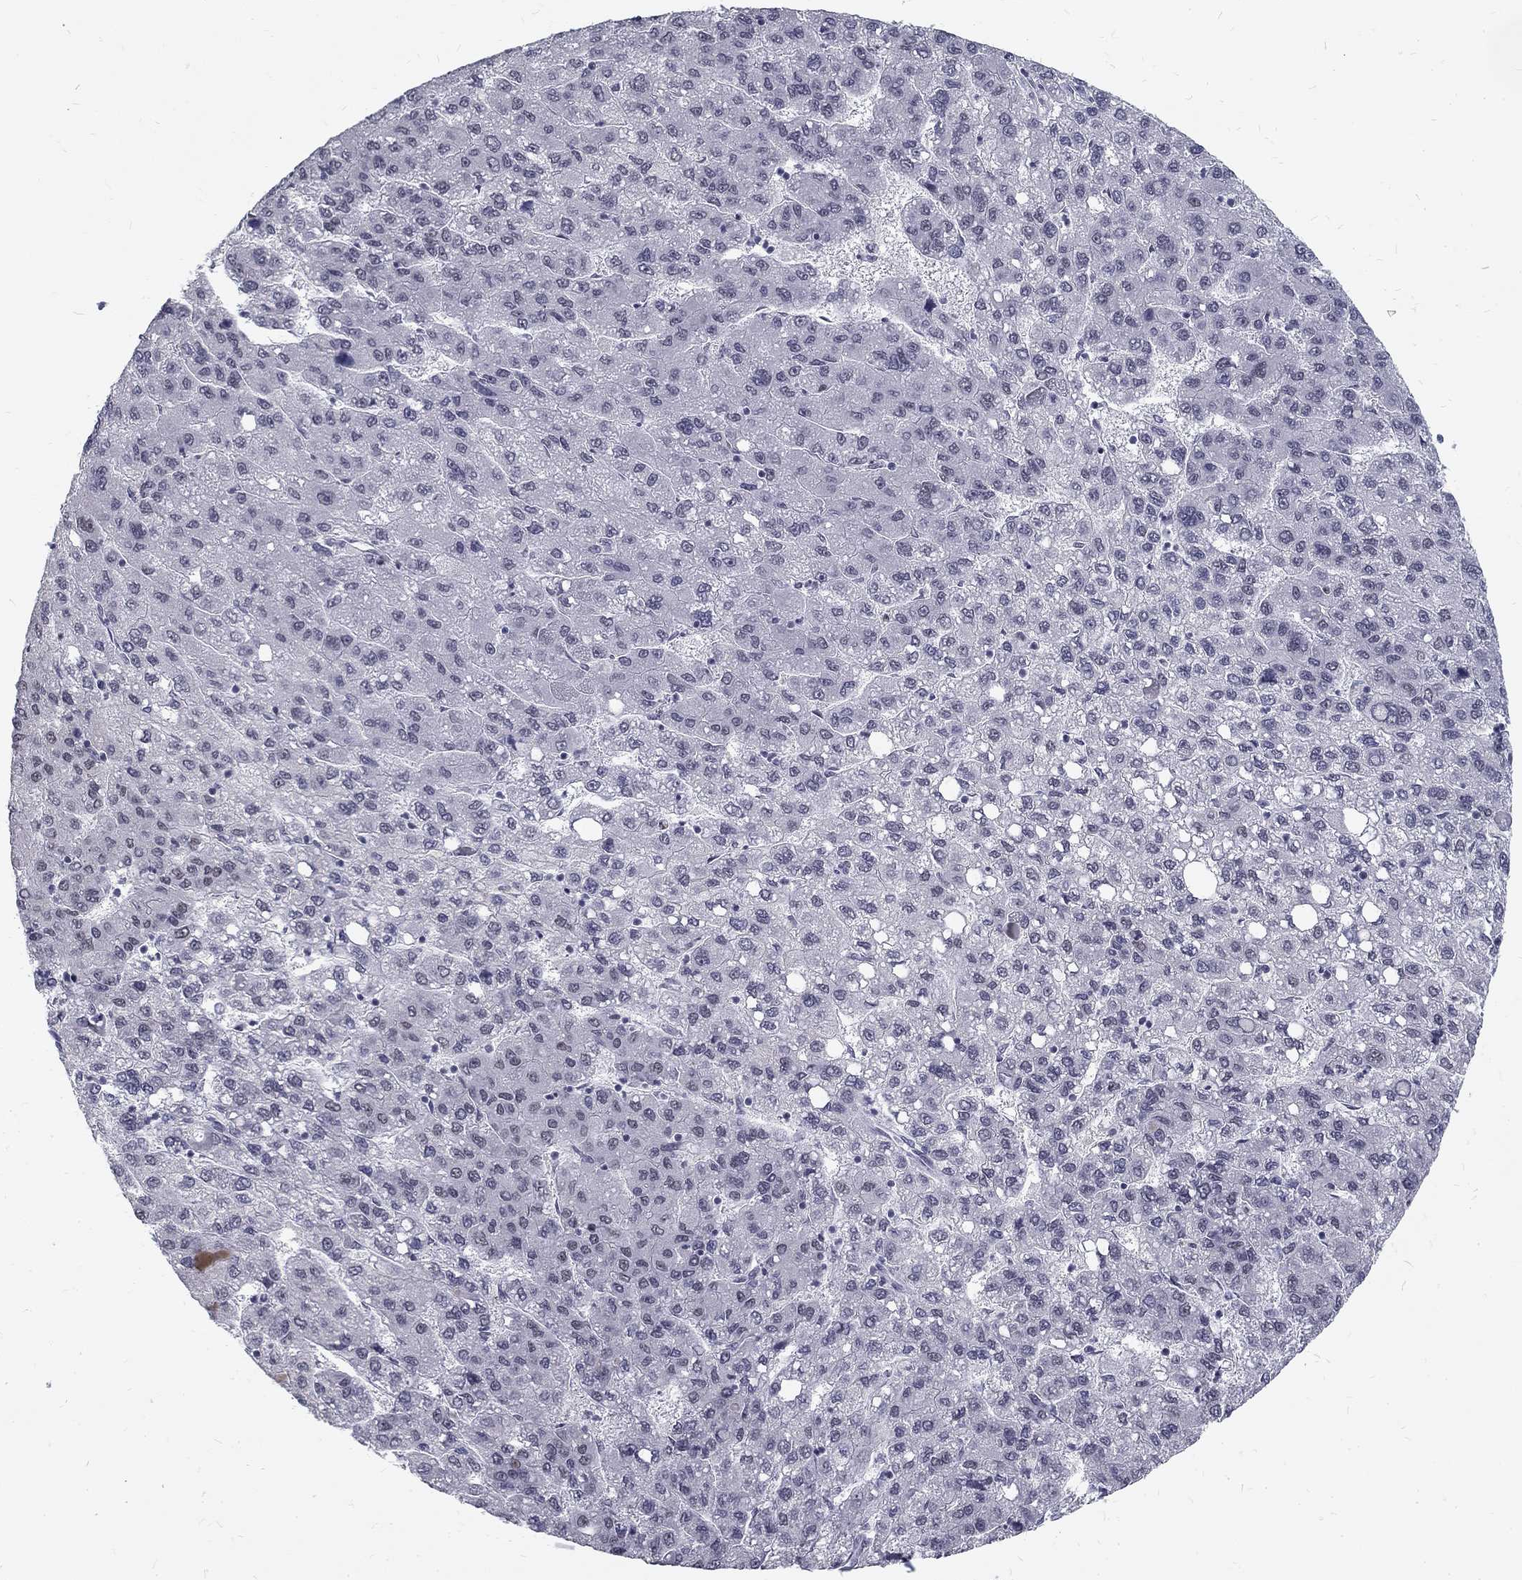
{"staining": {"intensity": "negative", "quantity": "none", "location": "none"}, "tissue": "liver cancer", "cell_type": "Tumor cells", "image_type": "cancer", "snomed": [{"axis": "morphology", "description": "Carcinoma, Hepatocellular, NOS"}, {"axis": "topography", "description": "Liver"}], "caption": "This is an immunohistochemistry (IHC) photomicrograph of hepatocellular carcinoma (liver). There is no expression in tumor cells.", "gene": "SNORC", "patient": {"sex": "female", "age": 82}}